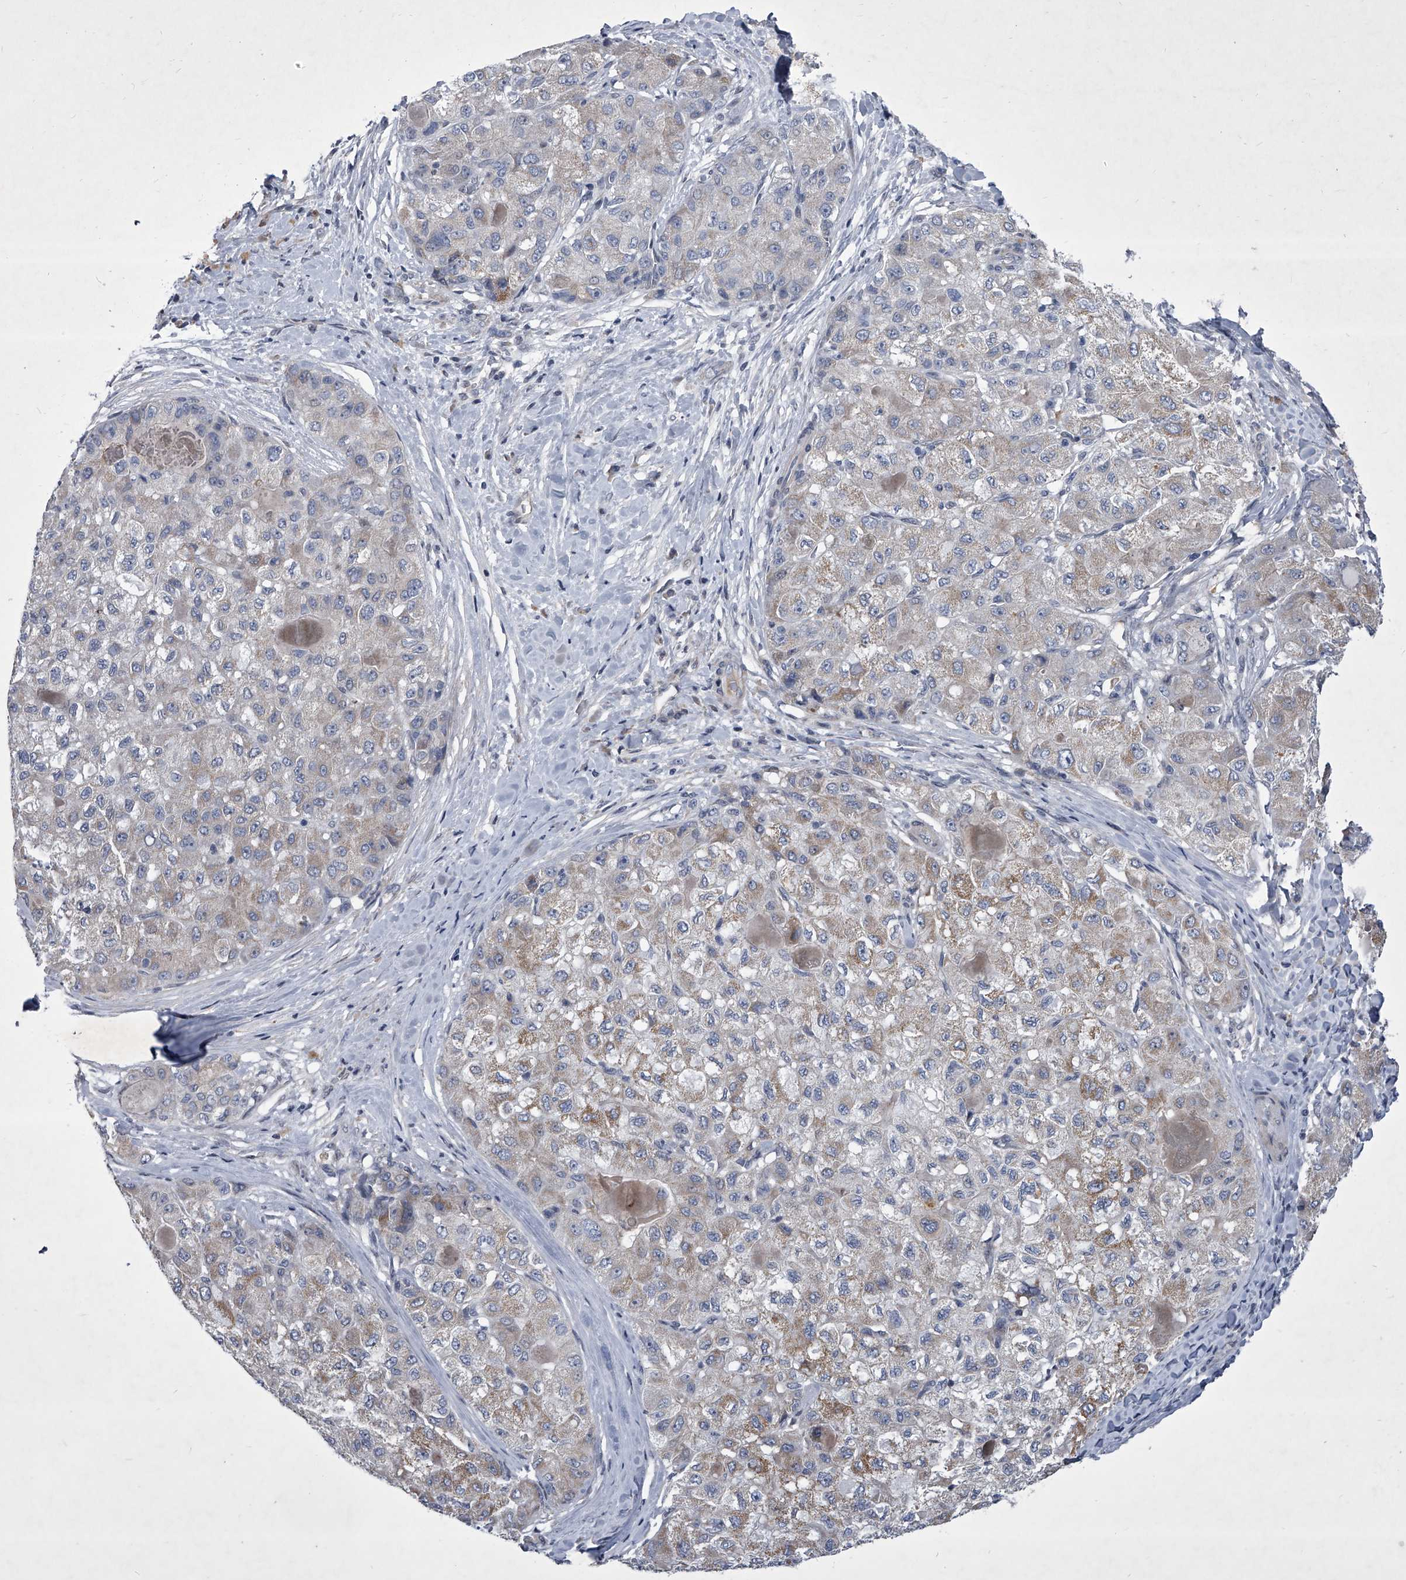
{"staining": {"intensity": "weak", "quantity": "25%-75%", "location": "cytoplasmic/membranous"}, "tissue": "liver cancer", "cell_type": "Tumor cells", "image_type": "cancer", "snomed": [{"axis": "morphology", "description": "Carcinoma, Hepatocellular, NOS"}, {"axis": "topography", "description": "Liver"}], "caption": "Immunohistochemistry (IHC) micrograph of neoplastic tissue: hepatocellular carcinoma (liver) stained using immunohistochemistry (IHC) displays low levels of weak protein expression localized specifically in the cytoplasmic/membranous of tumor cells, appearing as a cytoplasmic/membranous brown color.", "gene": "ZNF76", "patient": {"sex": "male", "age": 80}}